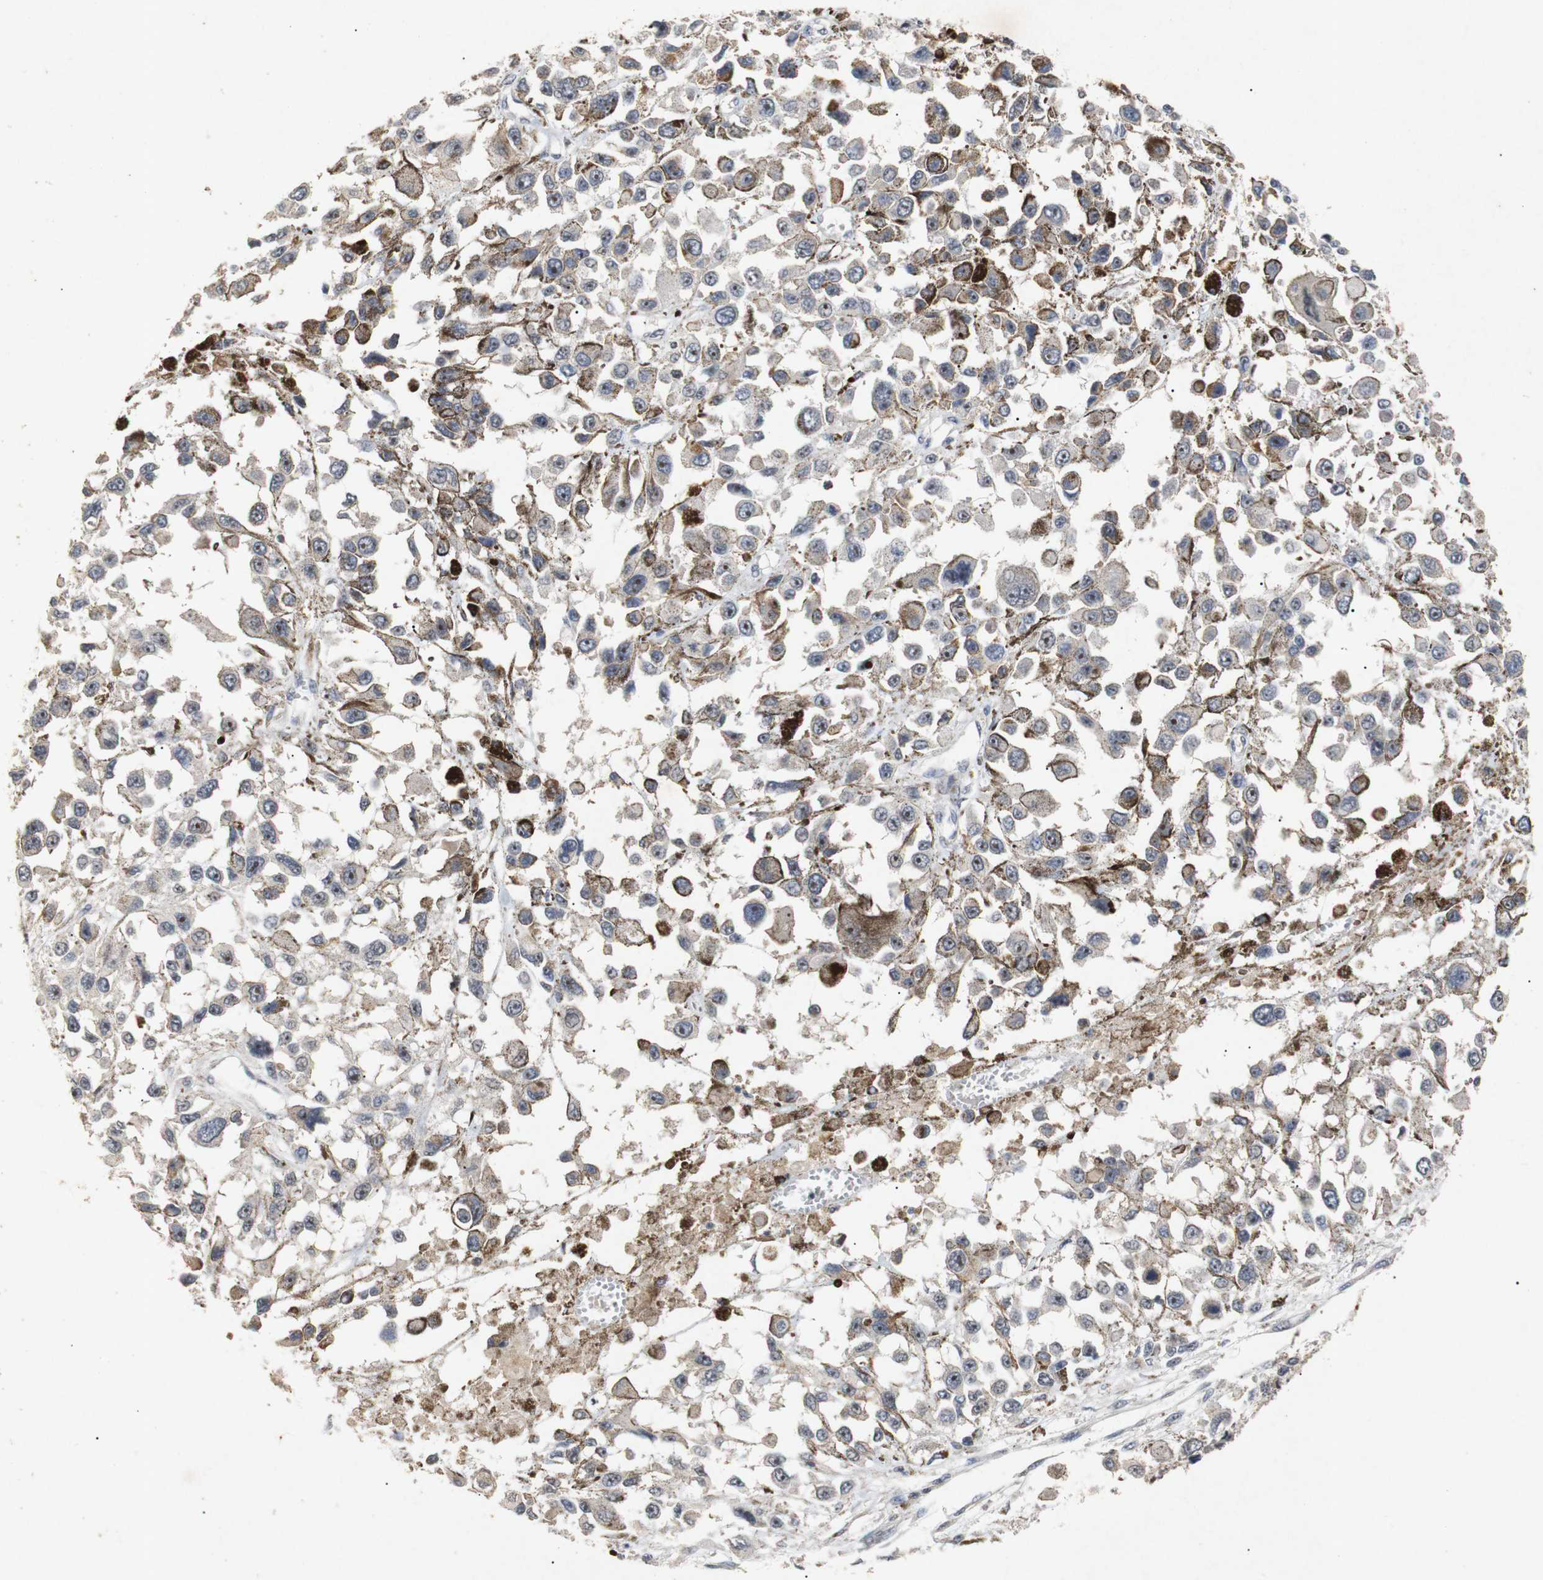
{"staining": {"intensity": "moderate", "quantity": "25%-75%", "location": "nuclear"}, "tissue": "melanoma", "cell_type": "Tumor cells", "image_type": "cancer", "snomed": [{"axis": "morphology", "description": "Malignant melanoma, Metastatic site"}, {"axis": "topography", "description": "Lymph node"}], "caption": "Tumor cells reveal medium levels of moderate nuclear positivity in about 25%-75% of cells in melanoma. (IHC, brightfield microscopy, high magnification).", "gene": "PARN", "patient": {"sex": "male", "age": 59}}